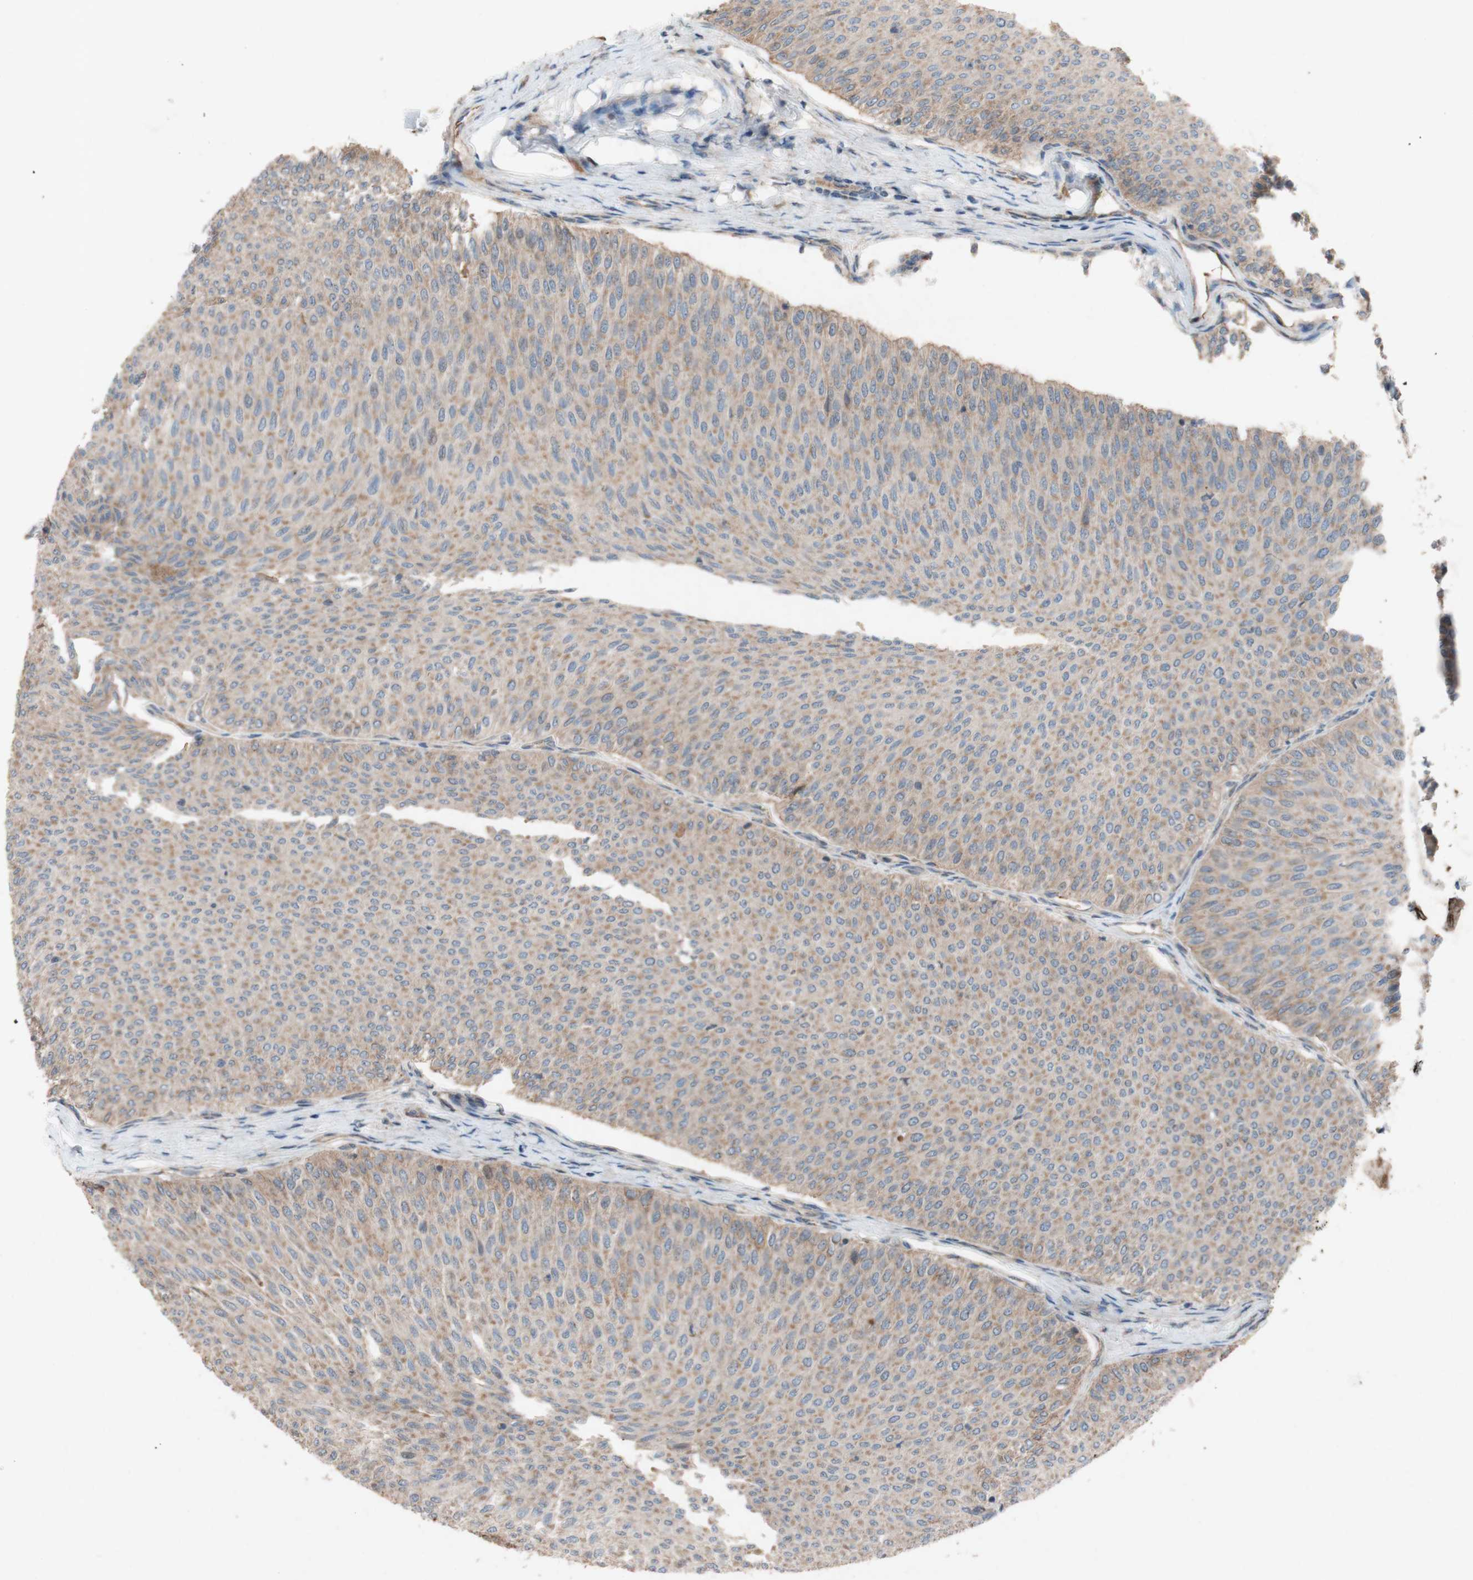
{"staining": {"intensity": "moderate", "quantity": ">75%", "location": "cytoplasmic/membranous"}, "tissue": "urothelial cancer", "cell_type": "Tumor cells", "image_type": "cancer", "snomed": [{"axis": "morphology", "description": "Urothelial carcinoma, Low grade"}, {"axis": "topography", "description": "Urinary bladder"}], "caption": "An image showing moderate cytoplasmic/membranous staining in about >75% of tumor cells in urothelial cancer, as visualized by brown immunohistochemical staining.", "gene": "TST", "patient": {"sex": "male", "age": 78}}